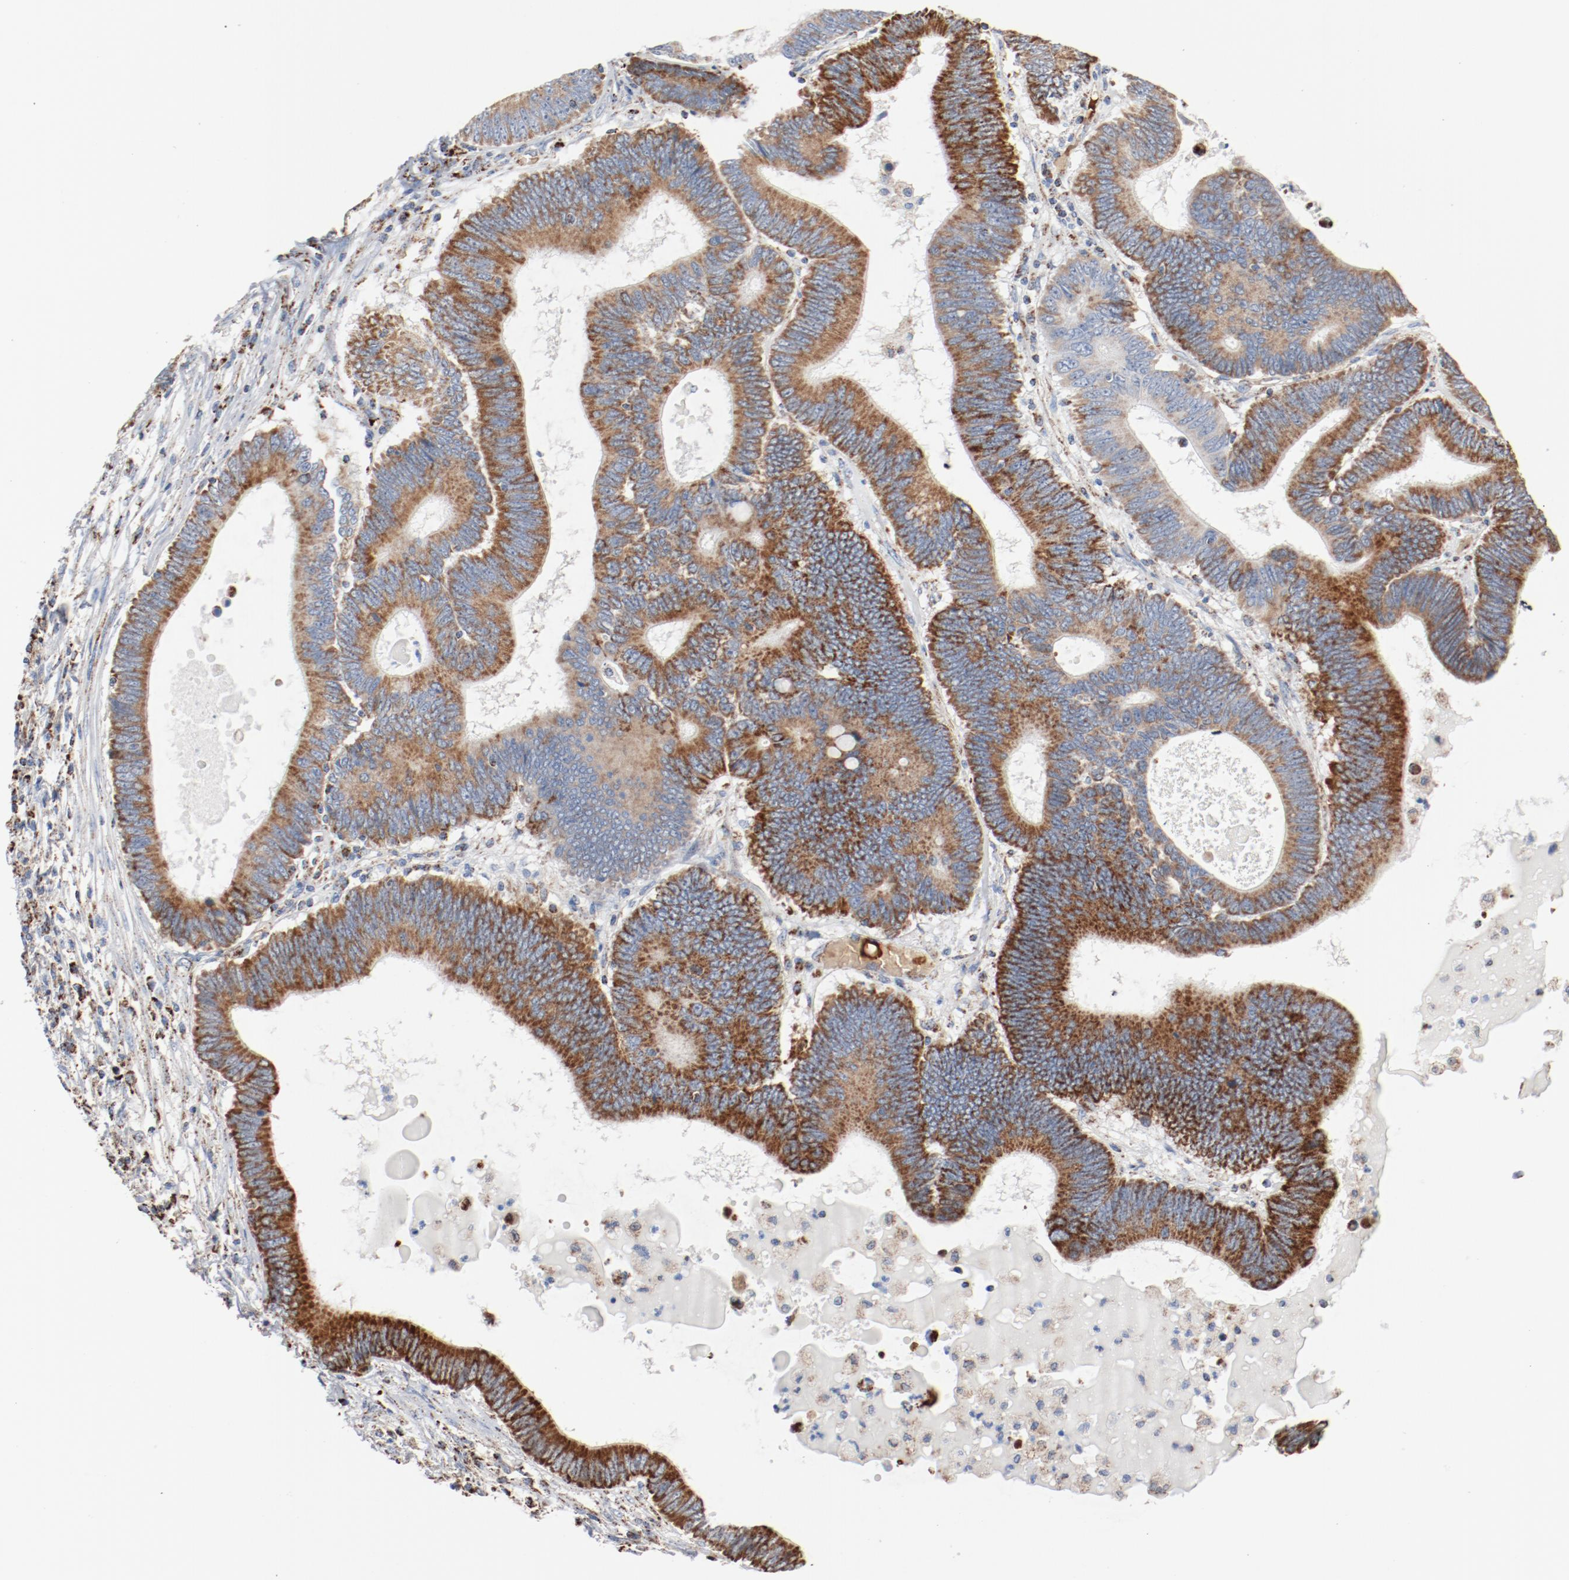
{"staining": {"intensity": "strong", "quantity": ">75%", "location": "cytoplasmic/membranous"}, "tissue": "colorectal cancer", "cell_type": "Tumor cells", "image_type": "cancer", "snomed": [{"axis": "morphology", "description": "Adenocarcinoma, NOS"}, {"axis": "topography", "description": "Colon"}], "caption": "A high amount of strong cytoplasmic/membranous positivity is seen in approximately >75% of tumor cells in colorectal cancer tissue.", "gene": "NDUFB8", "patient": {"sex": "female", "age": 78}}